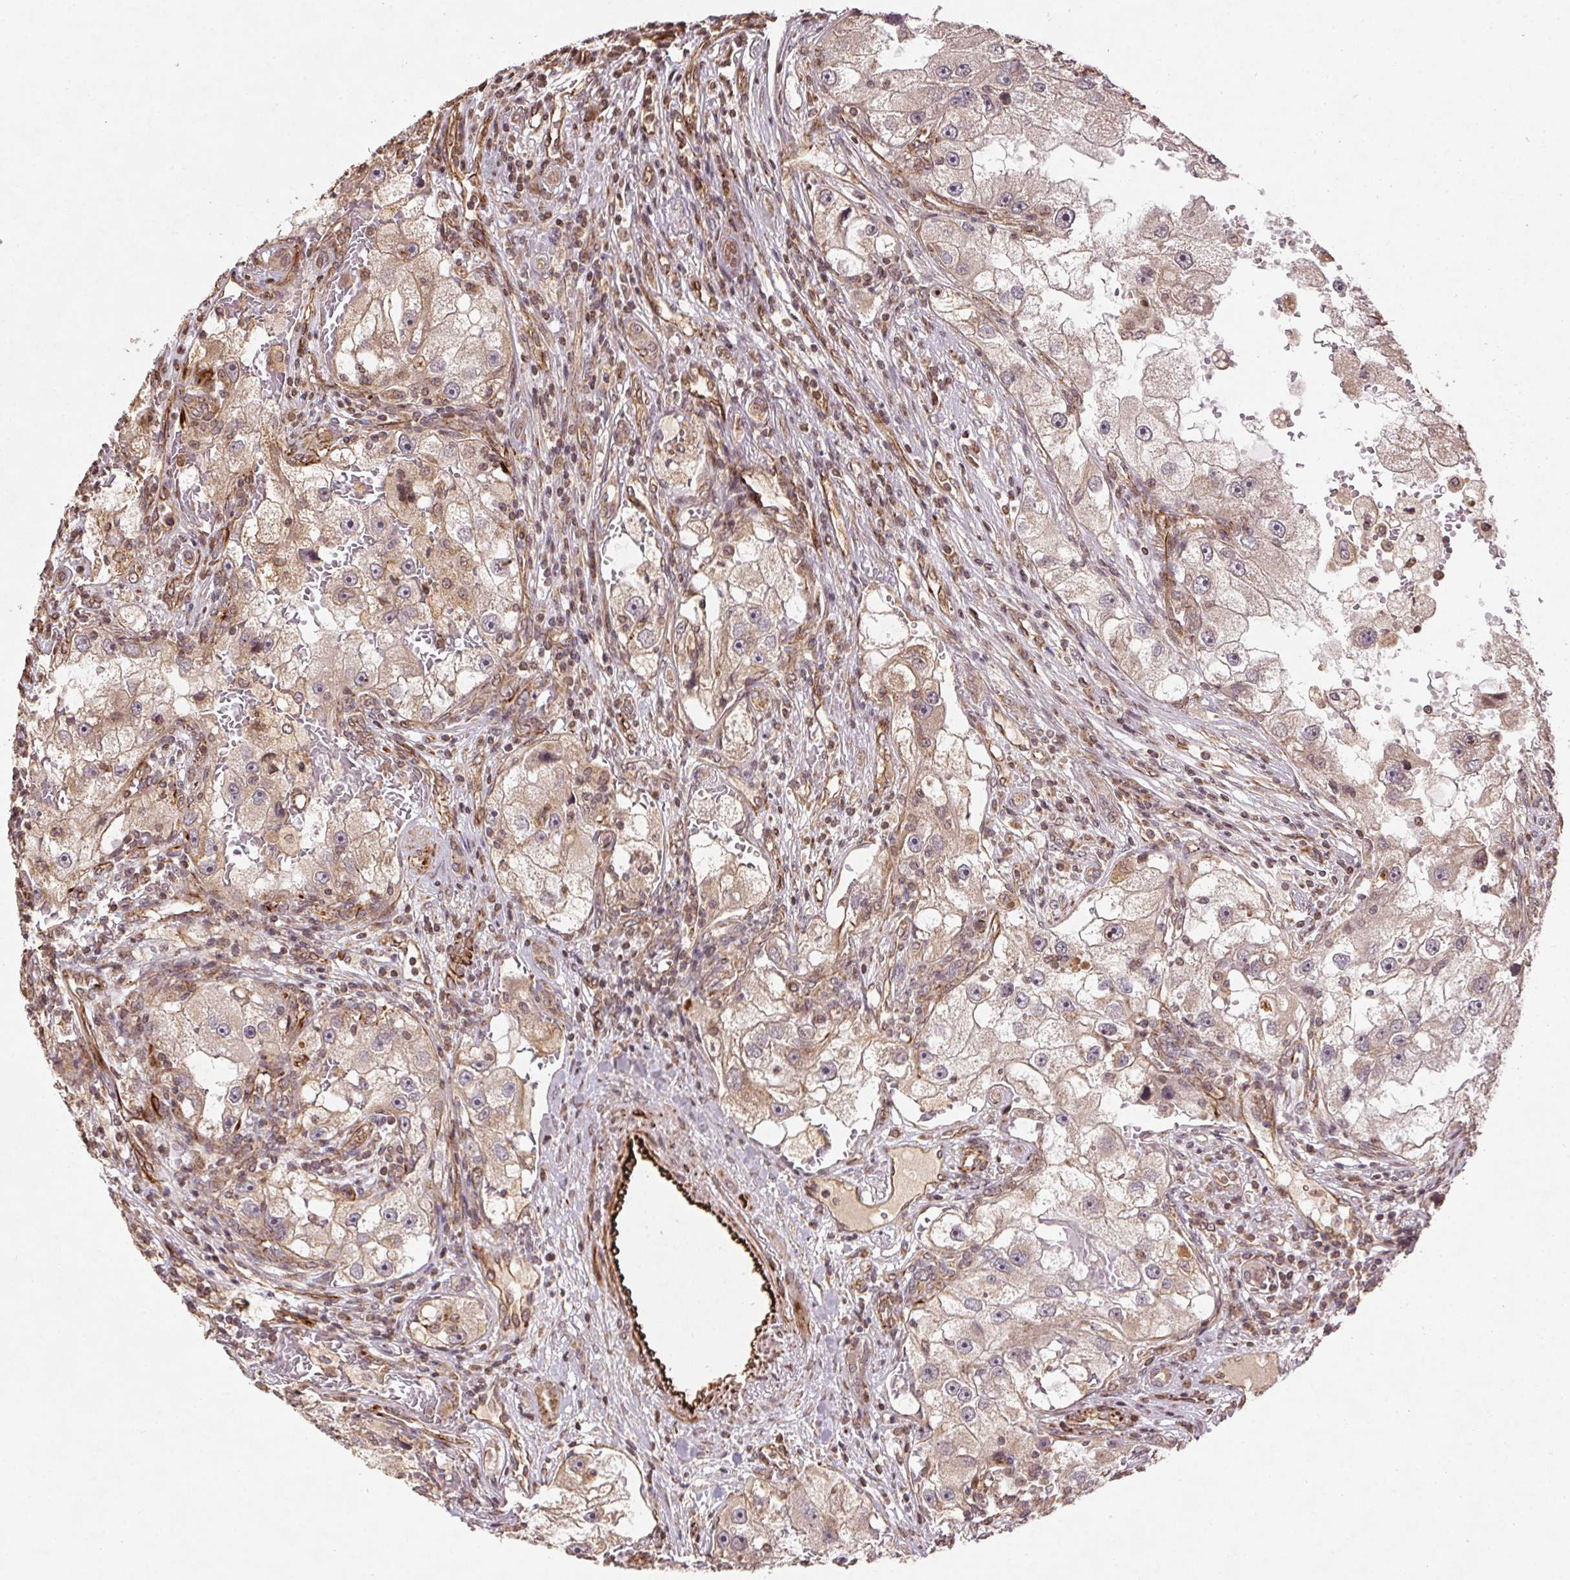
{"staining": {"intensity": "weak", "quantity": ">75%", "location": "cytoplasmic/membranous"}, "tissue": "renal cancer", "cell_type": "Tumor cells", "image_type": "cancer", "snomed": [{"axis": "morphology", "description": "Adenocarcinoma, NOS"}, {"axis": "topography", "description": "Kidney"}], "caption": "This image exhibits immunohistochemistry staining of renal adenocarcinoma, with low weak cytoplasmic/membranous positivity in about >75% of tumor cells.", "gene": "SPRED2", "patient": {"sex": "male", "age": 63}}